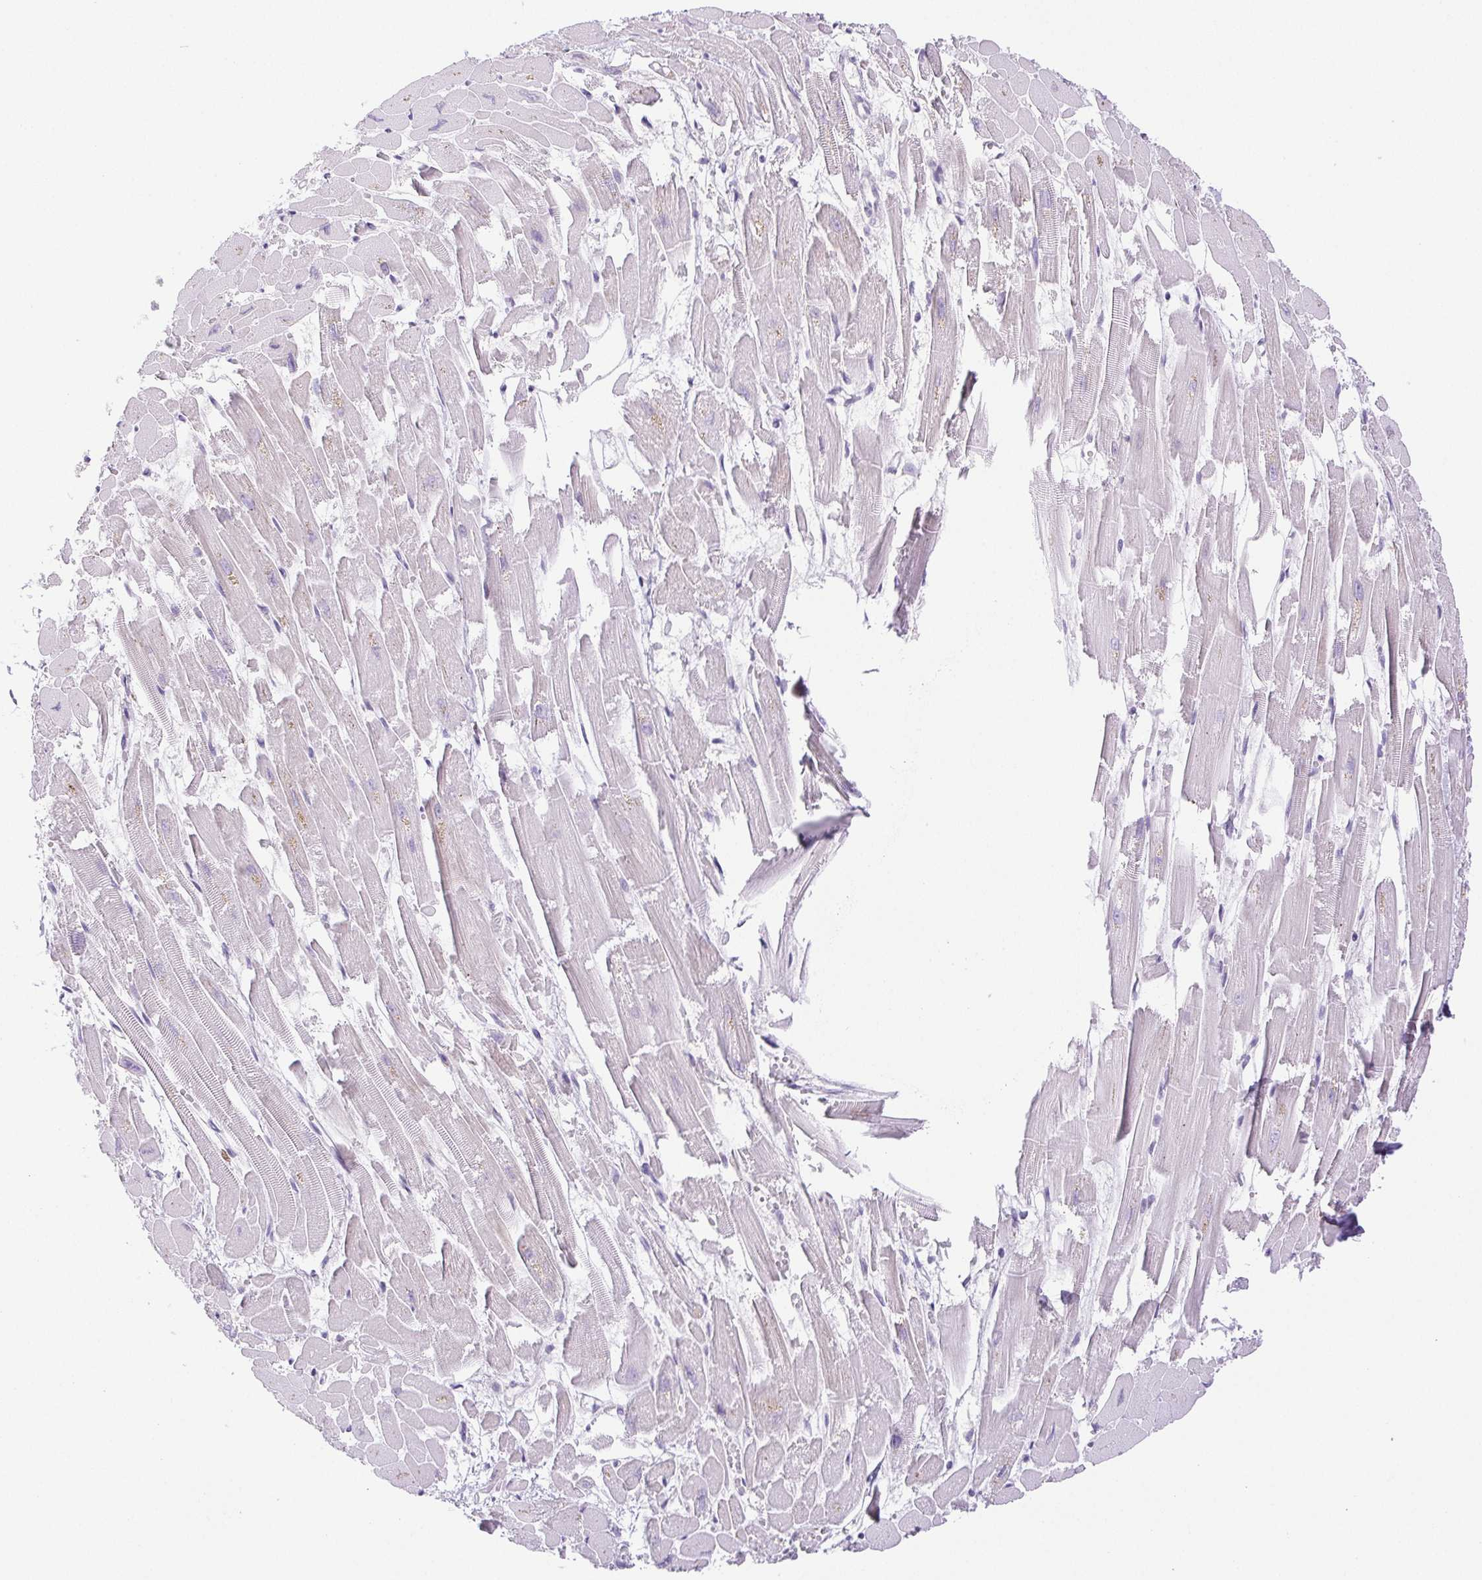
{"staining": {"intensity": "negative", "quantity": "none", "location": "none"}, "tissue": "heart muscle", "cell_type": "Cardiomyocytes", "image_type": "normal", "snomed": [{"axis": "morphology", "description": "Normal tissue, NOS"}, {"axis": "topography", "description": "Heart"}], "caption": "Normal heart muscle was stained to show a protein in brown. There is no significant positivity in cardiomyocytes. Nuclei are stained in blue.", "gene": "PAPPA2", "patient": {"sex": "female", "age": 52}}